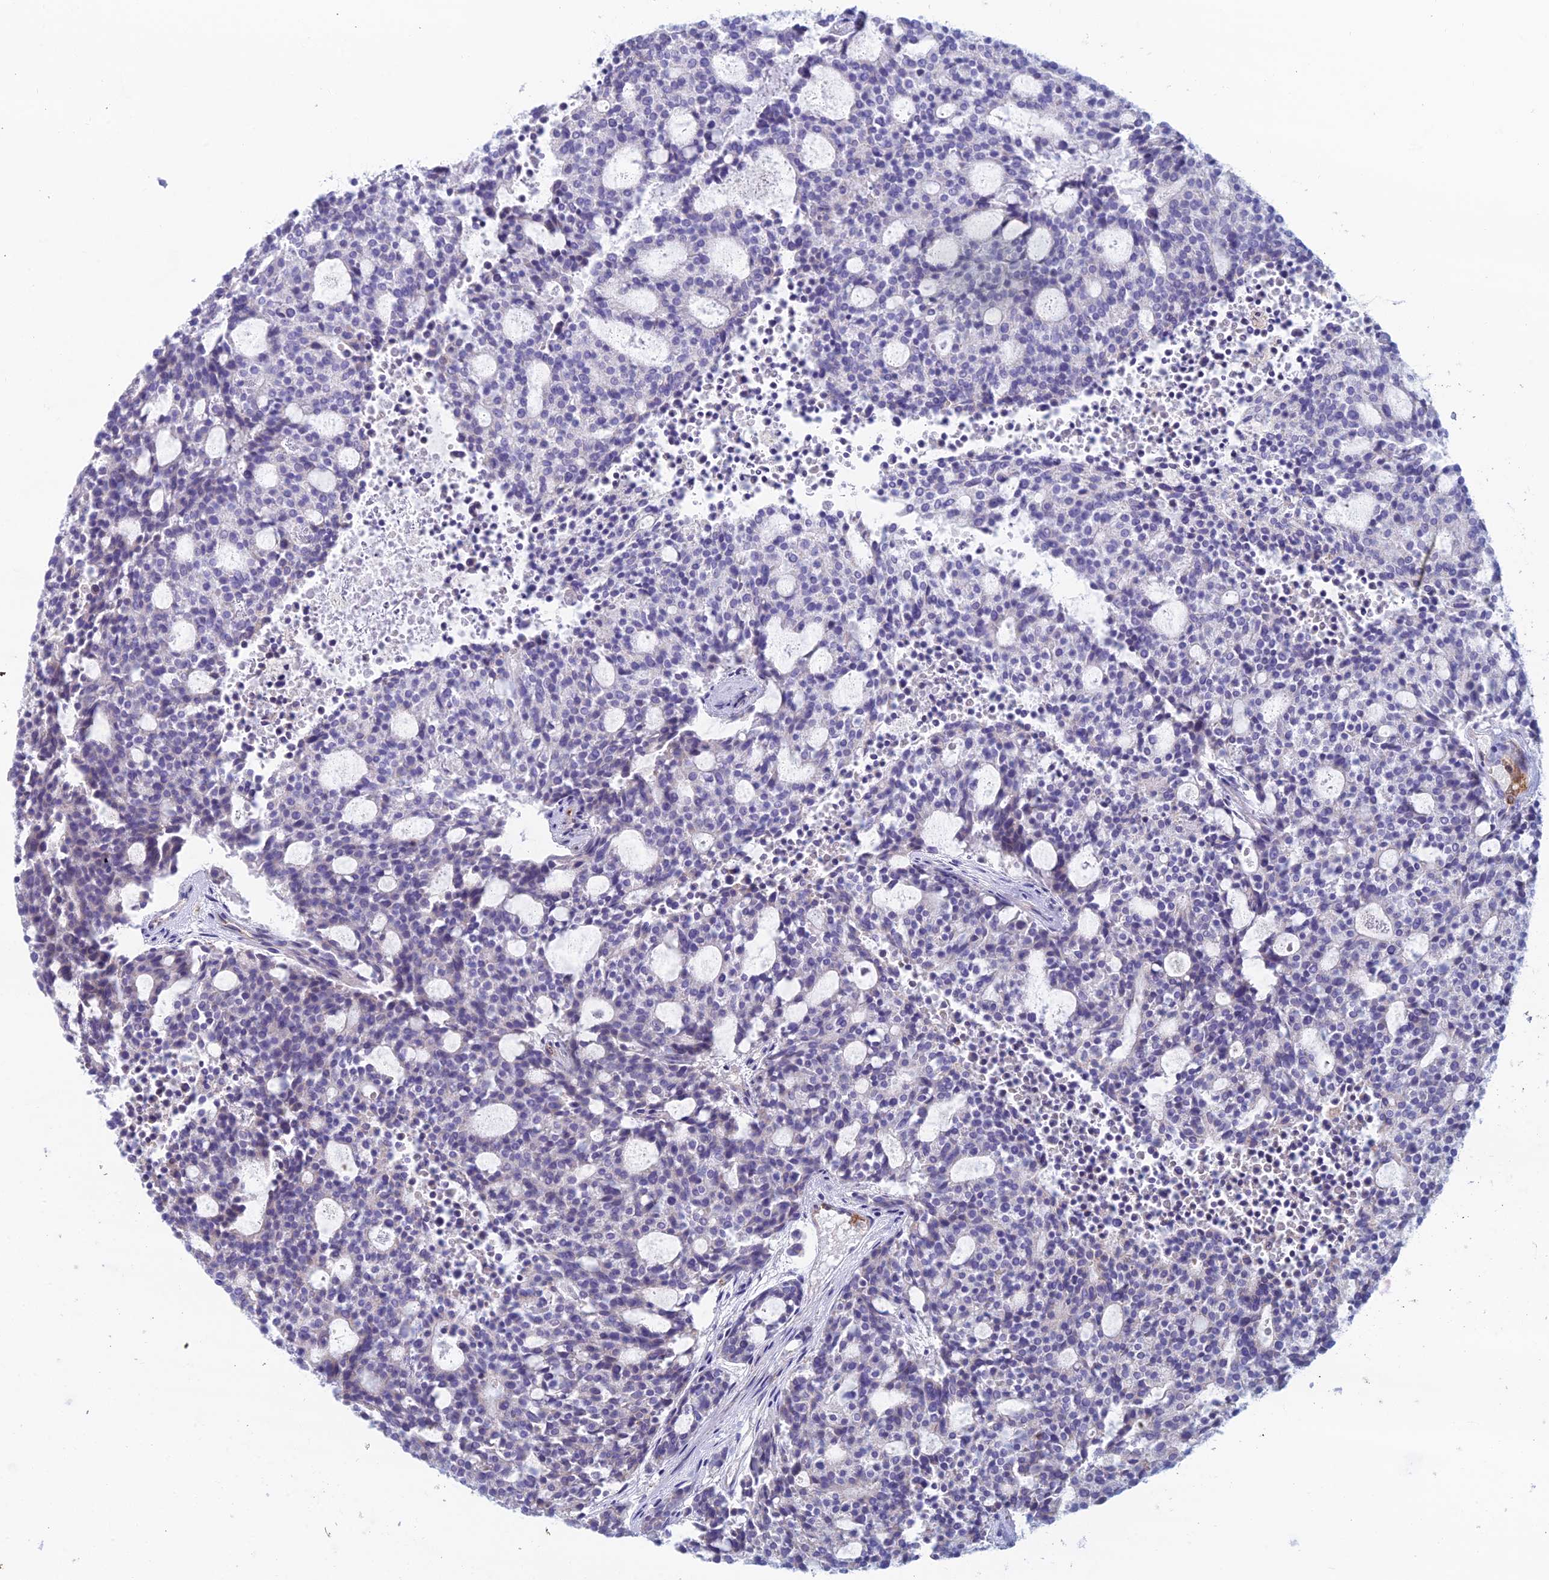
{"staining": {"intensity": "negative", "quantity": "none", "location": "none"}, "tissue": "carcinoid", "cell_type": "Tumor cells", "image_type": "cancer", "snomed": [{"axis": "morphology", "description": "Carcinoid, malignant, NOS"}, {"axis": "topography", "description": "Pancreas"}], "caption": "Immunohistochemical staining of carcinoid exhibits no significant expression in tumor cells.", "gene": "IFTAP", "patient": {"sex": "female", "age": 54}}